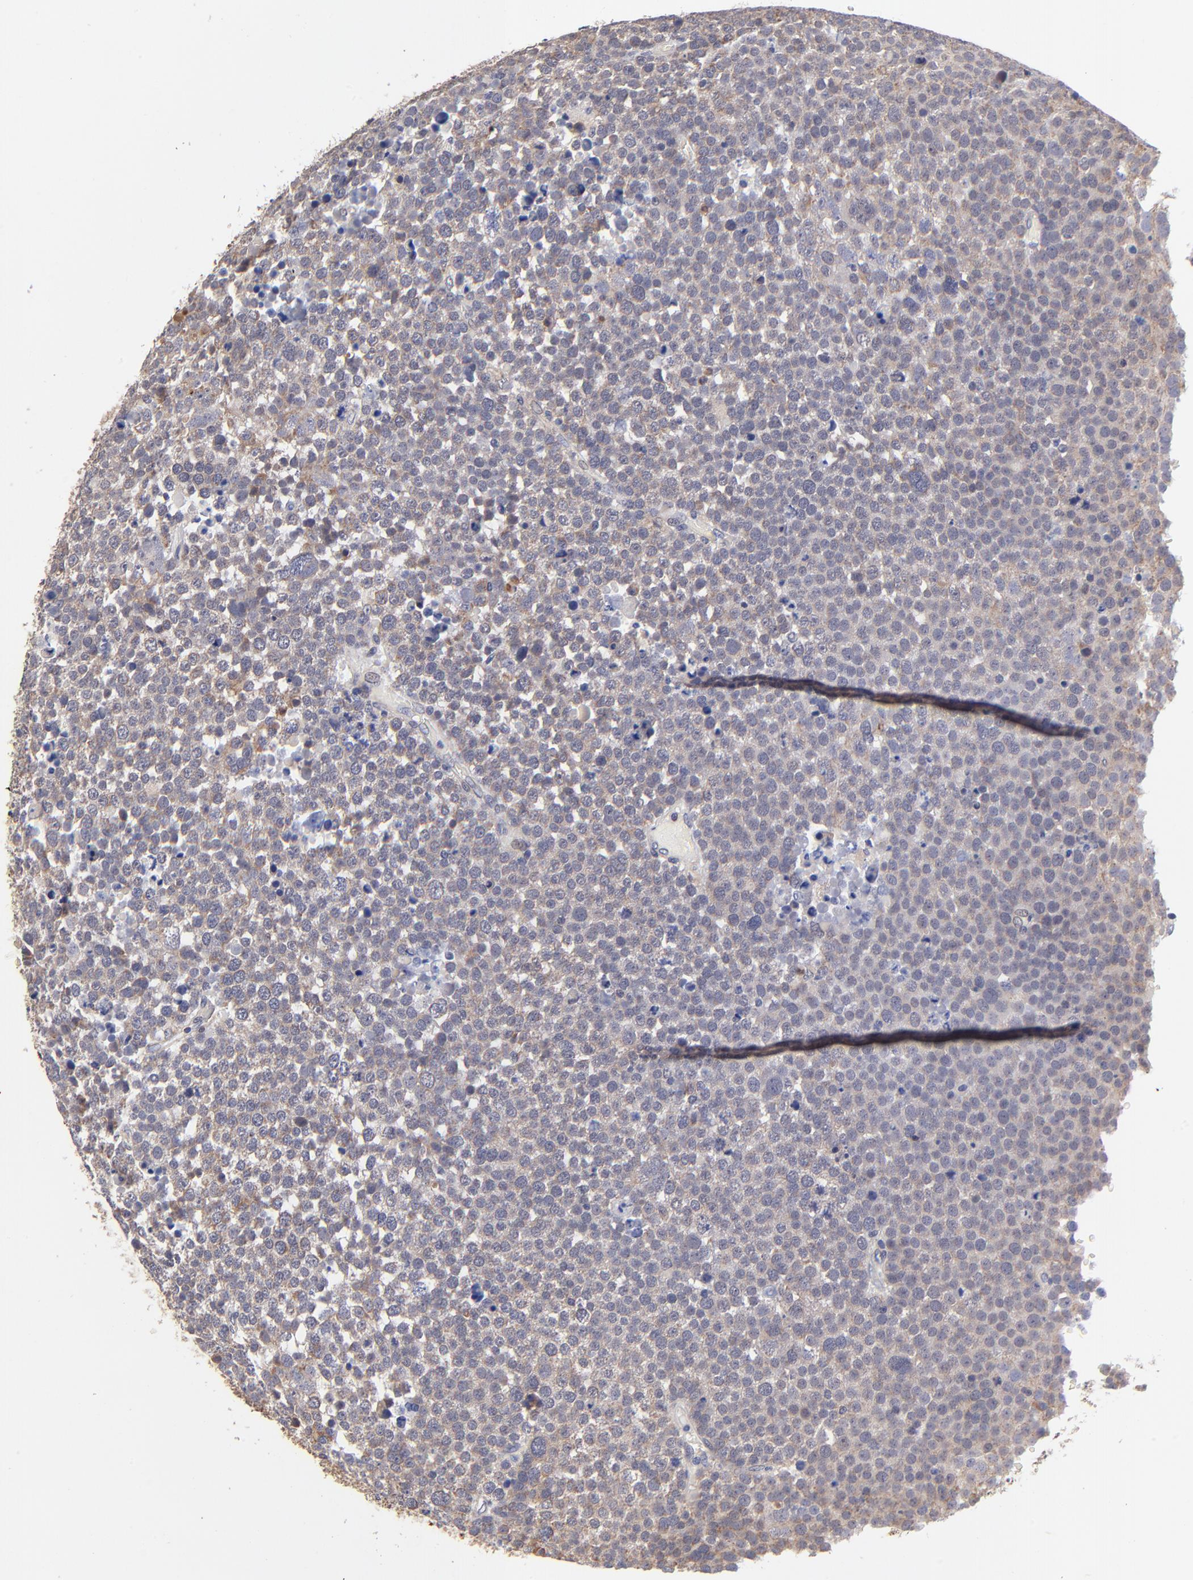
{"staining": {"intensity": "moderate", "quantity": "<25%", "location": "cytoplasmic/membranous"}, "tissue": "testis cancer", "cell_type": "Tumor cells", "image_type": "cancer", "snomed": [{"axis": "morphology", "description": "Seminoma, NOS"}, {"axis": "topography", "description": "Testis"}], "caption": "A high-resolution photomicrograph shows immunohistochemistry (IHC) staining of testis seminoma, which reveals moderate cytoplasmic/membranous staining in about <25% of tumor cells. The staining is performed using DAB (3,3'-diaminobenzidine) brown chromogen to label protein expression. The nuclei are counter-stained blue using hematoxylin.", "gene": "FBXL12", "patient": {"sex": "male", "age": 71}}